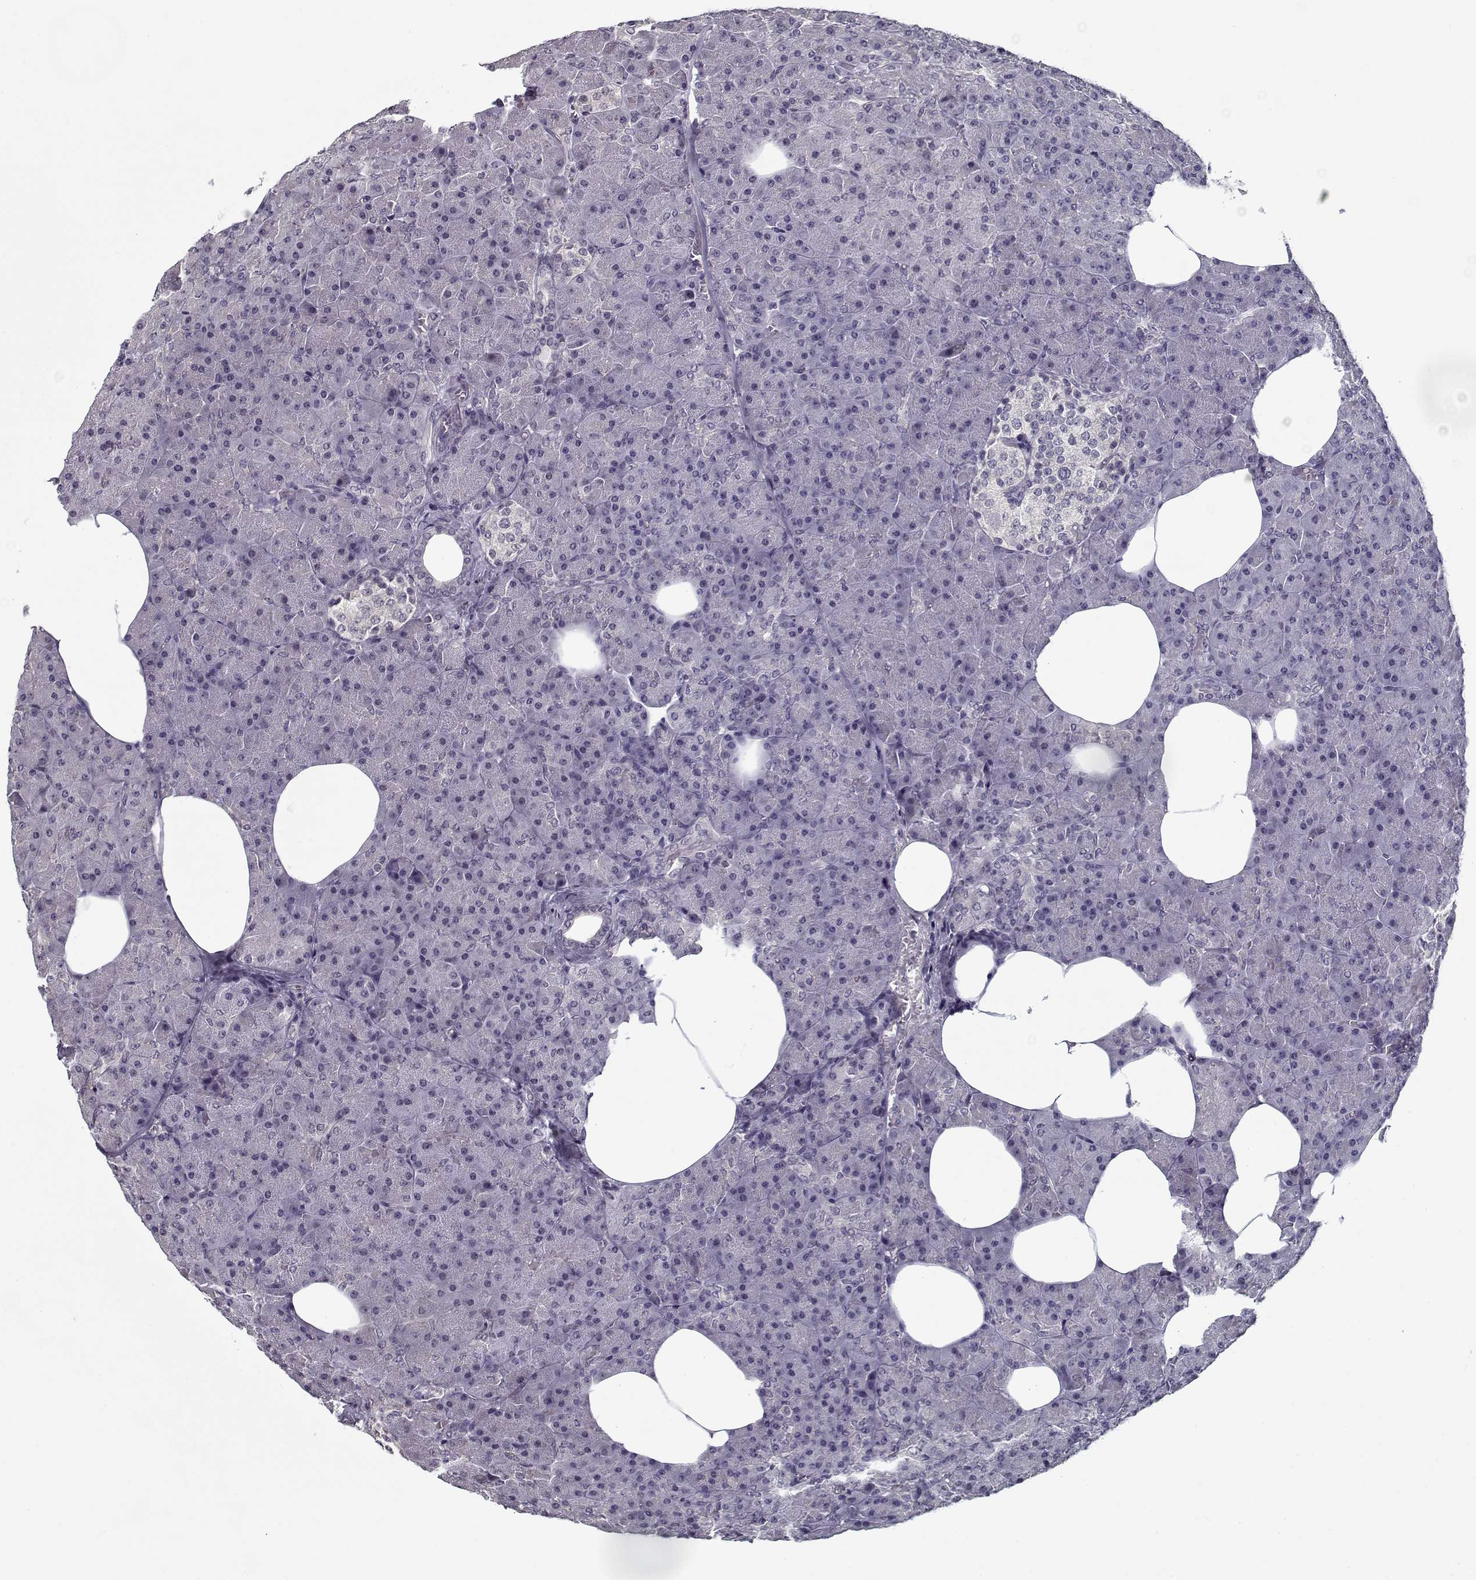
{"staining": {"intensity": "negative", "quantity": "none", "location": "none"}, "tissue": "pancreas", "cell_type": "Exocrine glandular cells", "image_type": "normal", "snomed": [{"axis": "morphology", "description": "Normal tissue, NOS"}, {"axis": "topography", "description": "Pancreas"}], "caption": "Photomicrograph shows no significant protein expression in exocrine glandular cells of unremarkable pancreas.", "gene": "TESPA1", "patient": {"sex": "female", "age": 45}}